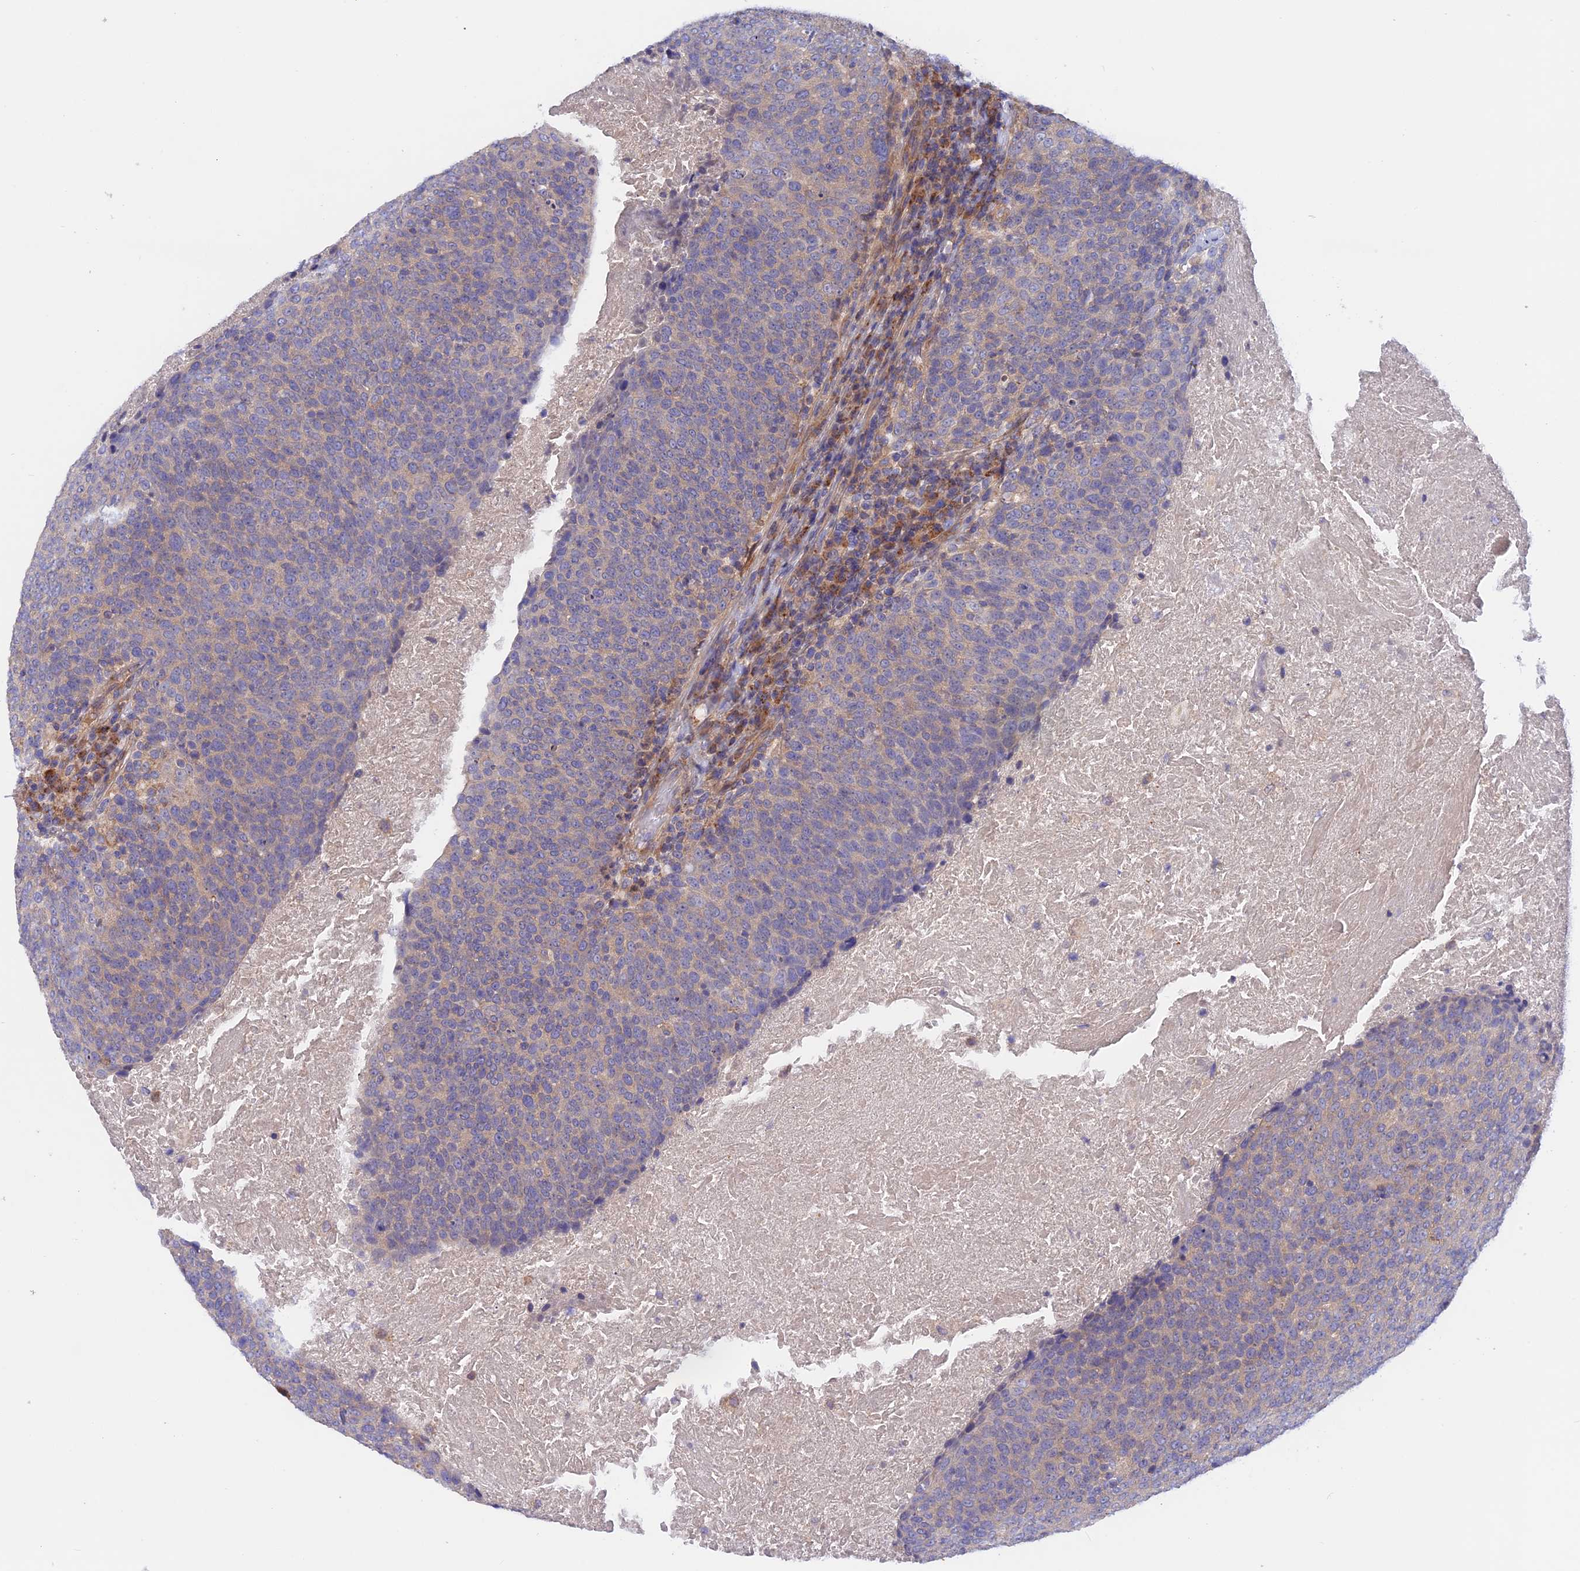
{"staining": {"intensity": "weak", "quantity": "<25%", "location": "cytoplasmic/membranous"}, "tissue": "head and neck cancer", "cell_type": "Tumor cells", "image_type": "cancer", "snomed": [{"axis": "morphology", "description": "Squamous cell carcinoma, NOS"}, {"axis": "morphology", "description": "Squamous cell carcinoma, metastatic, NOS"}, {"axis": "topography", "description": "Lymph node"}, {"axis": "topography", "description": "Head-Neck"}], "caption": "Human head and neck cancer stained for a protein using immunohistochemistry exhibits no staining in tumor cells.", "gene": "HYCC1", "patient": {"sex": "male", "age": 62}}